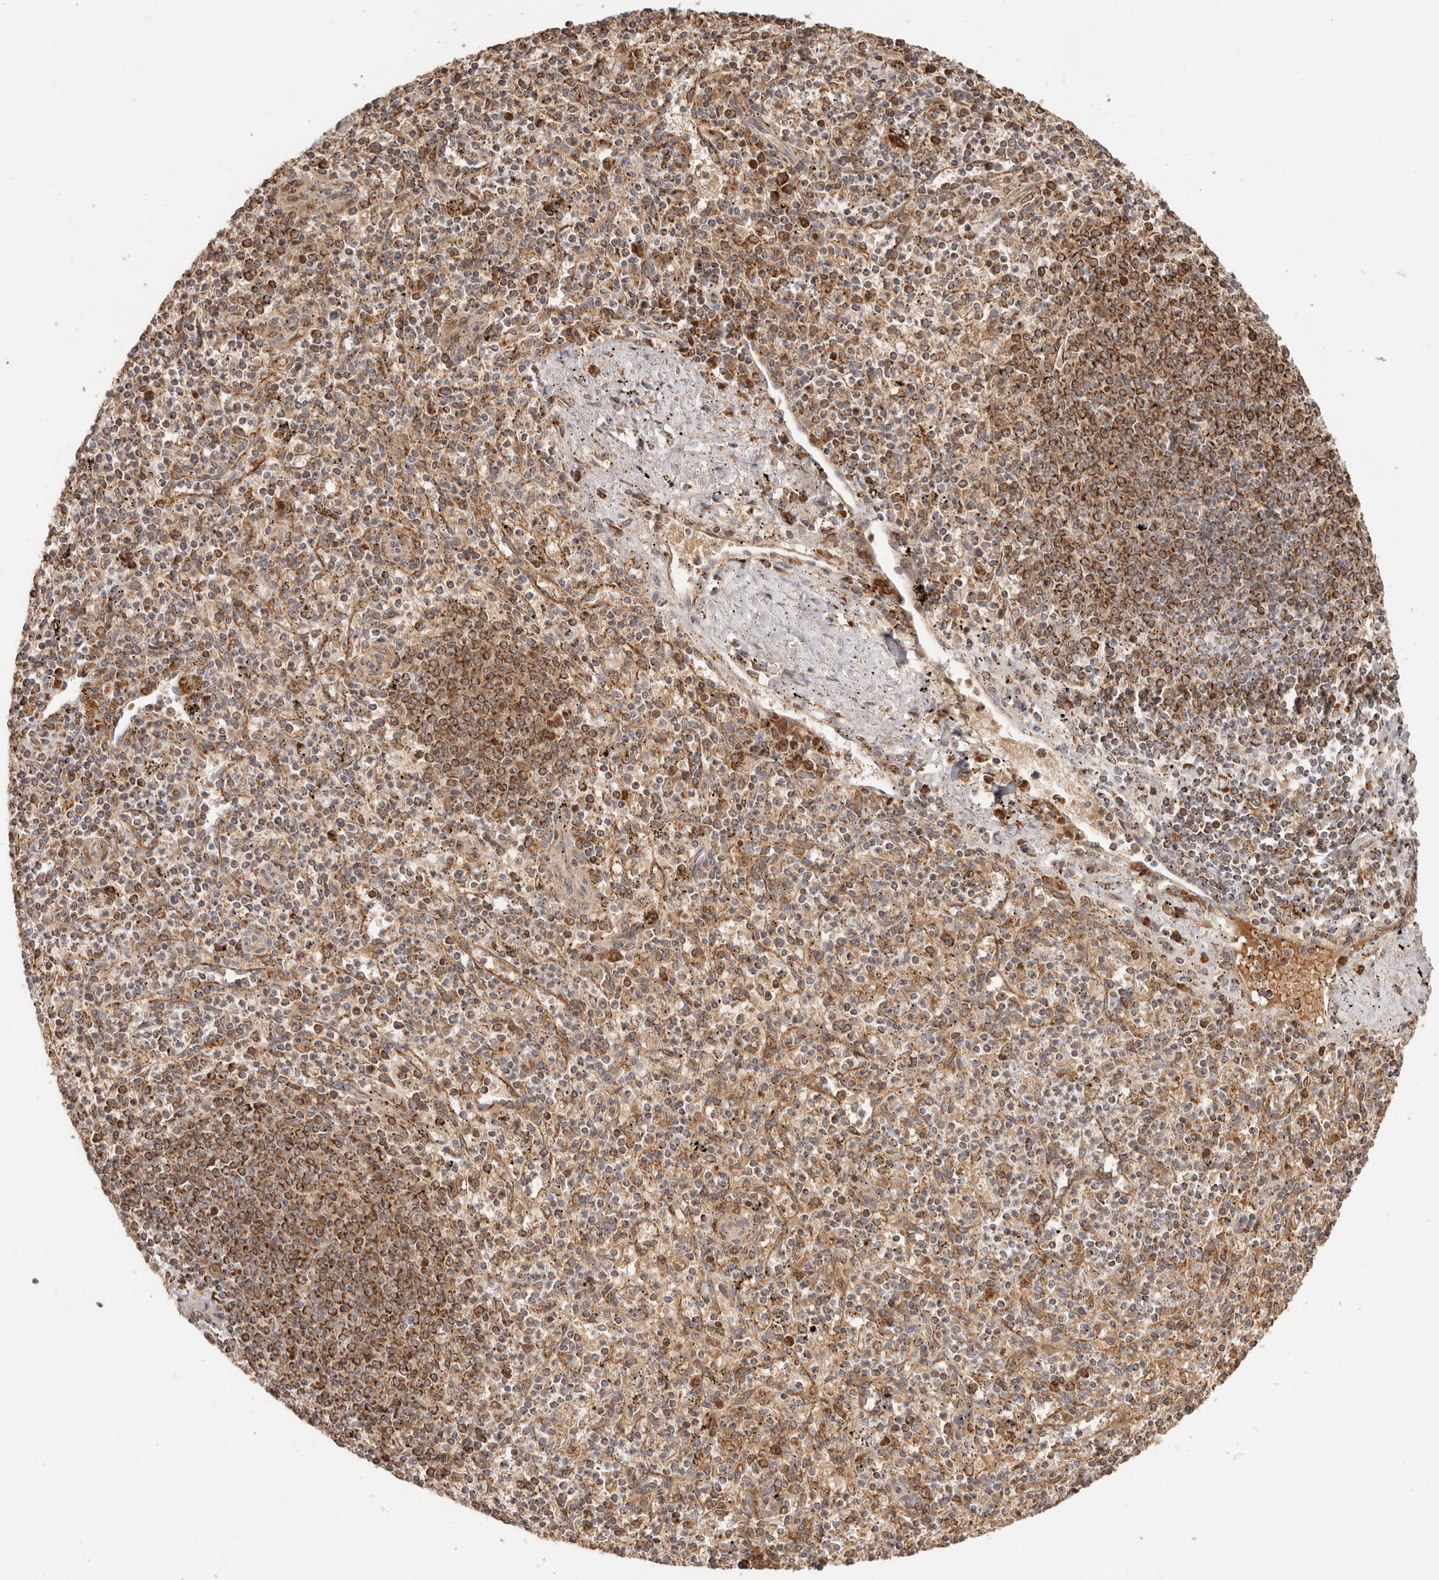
{"staining": {"intensity": "moderate", "quantity": ">75%", "location": "cytoplasmic/membranous"}, "tissue": "spleen", "cell_type": "Cells in red pulp", "image_type": "normal", "snomed": [{"axis": "morphology", "description": "Normal tissue, NOS"}, {"axis": "topography", "description": "Spleen"}], "caption": "This is a histology image of immunohistochemistry (IHC) staining of benign spleen, which shows moderate positivity in the cytoplasmic/membranous of cells in red pulp.", "gene": "NDUFB11", "patient": {"sex": "male", "age": 72}}